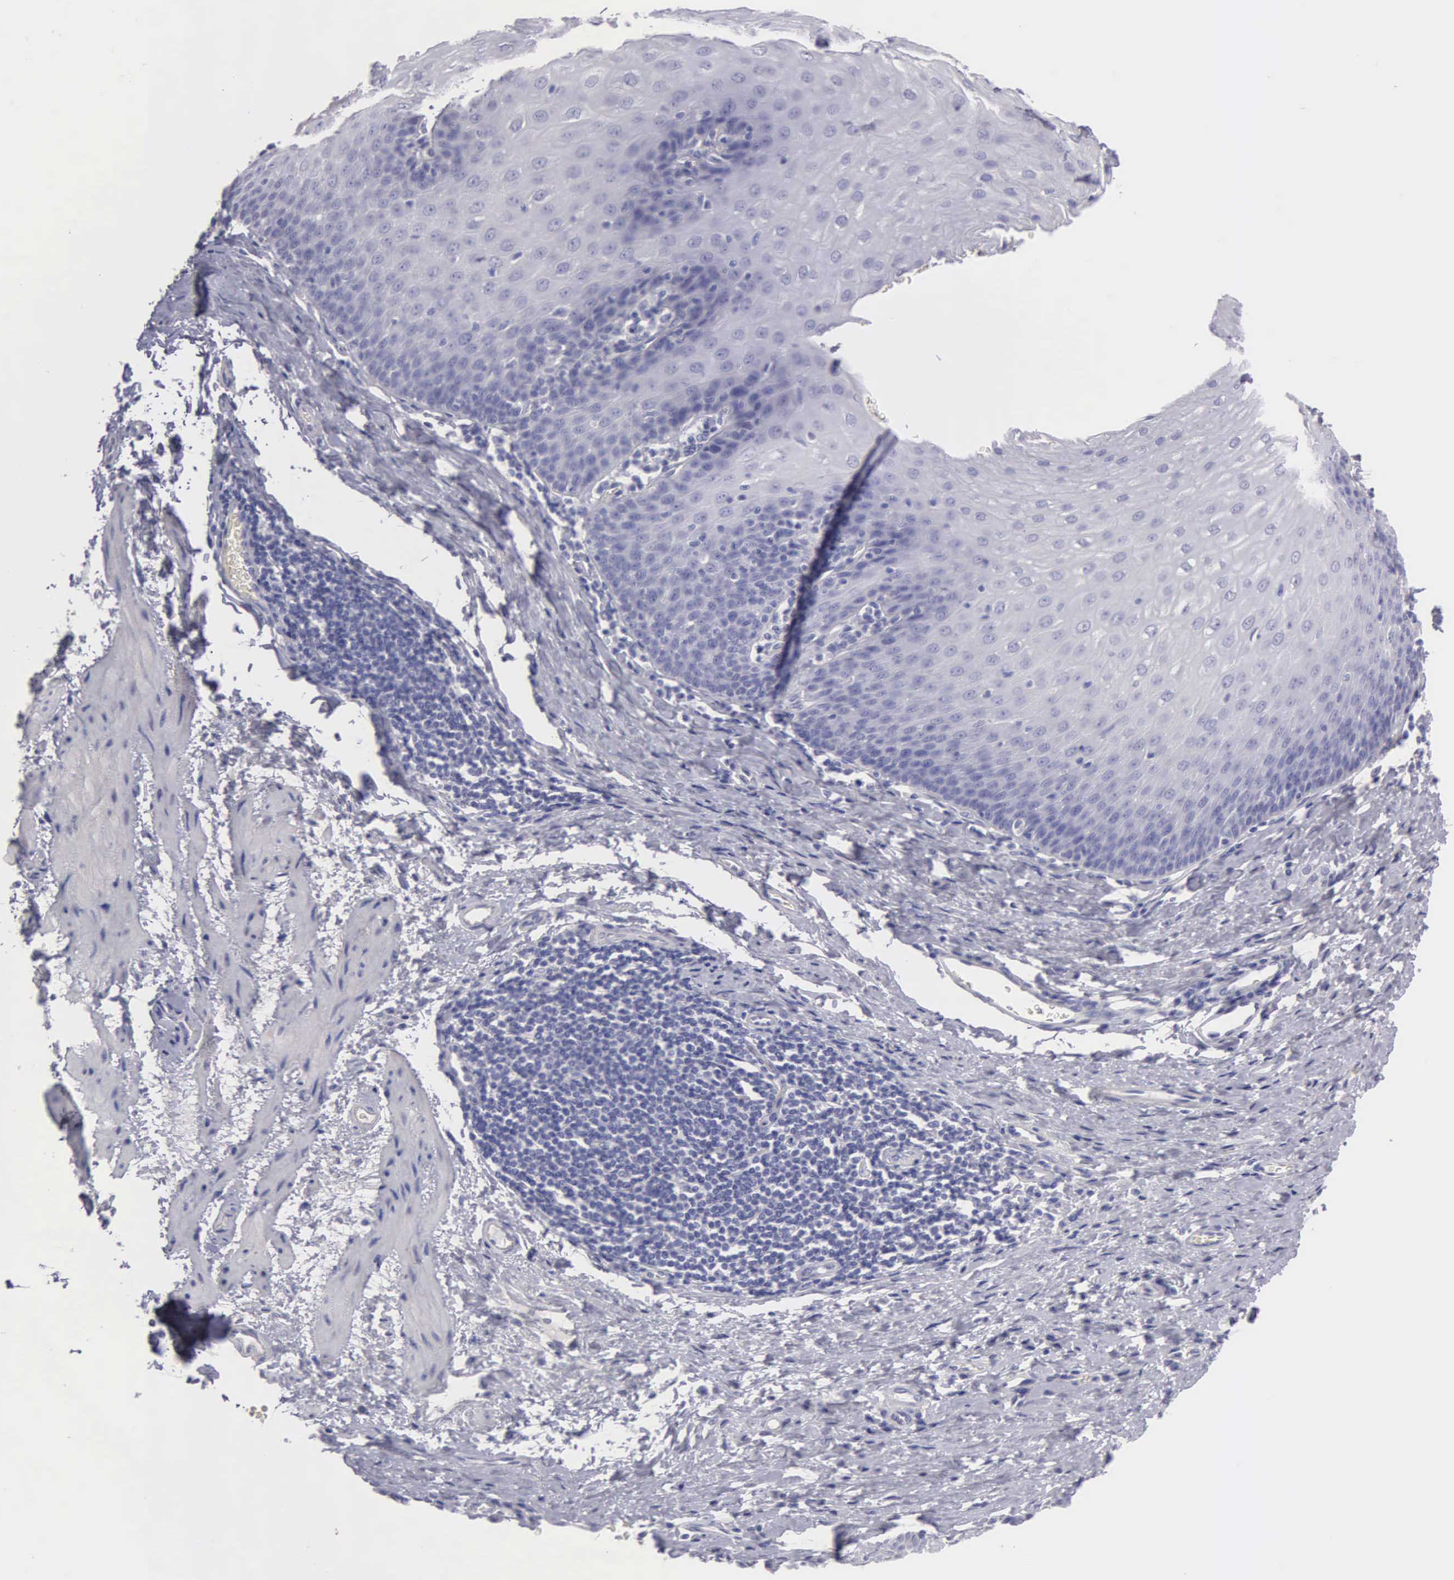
{"staining": {"intensity": "negative", "quantity": "none", "location": "none"}, "tissue": "esophagus", "cell_type": "Squamous epithelial cells", "image_type": "normal", "snomed": [{"axis": "morphology", "description": "Normal tissue, NOS"}, {"axis": "topography", "description": "Esophagus"}], "caption": "This is an IHC image of benign esophagus. There is no expression in squamous epithelial cells.", "gene": "APP", "patient": {"sex": "female", "age": 61}}